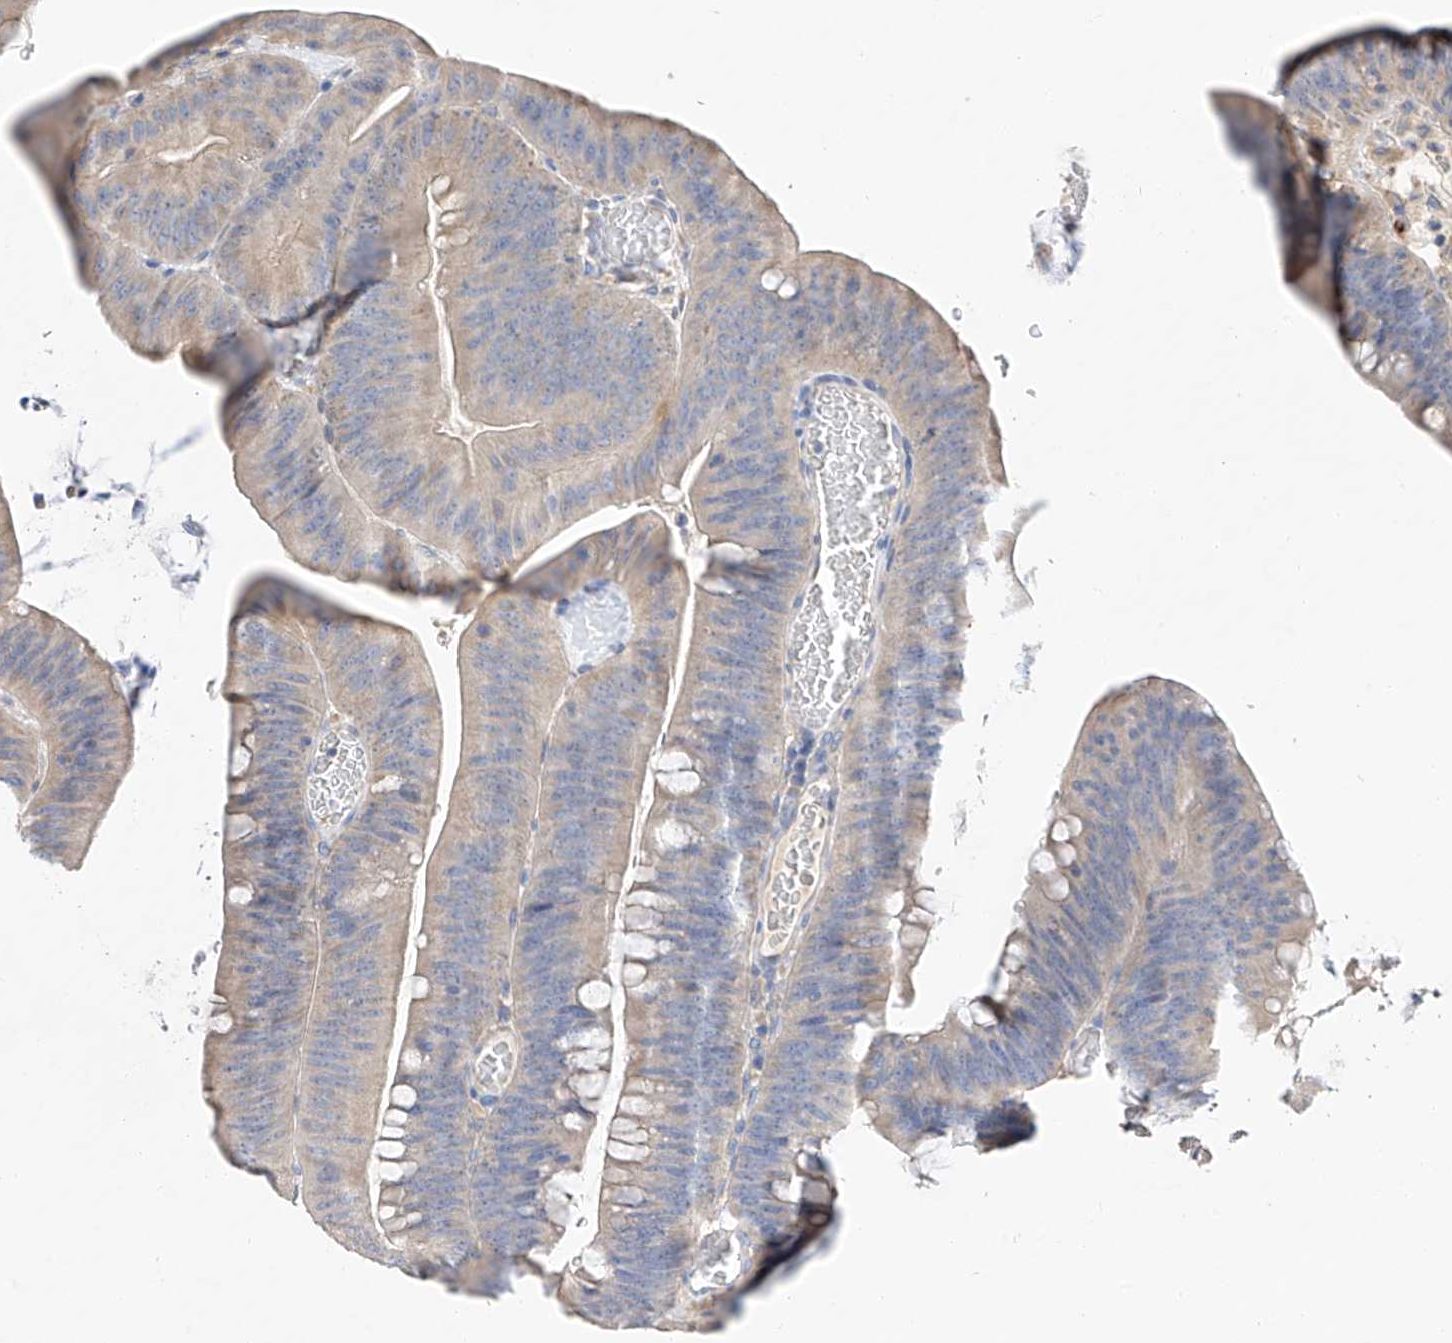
{"staining": {"intensity": "negative", "quantity": "none", "location": "none"}, "tissue": "colorectal cancer", "cell_type": "Tumor cells", "image_type": "cancer", "snomed": [{"axis": "morphology", "description": "Normal tissue, NOS"}, {"axis": "topography", "description": "Colon"}], "caption": "Micrograph shows no significant protein positivity in tumor cells of colorectal cancer.", "gene": "AMD1", "patient": {"sex": "female", "age": 82}}